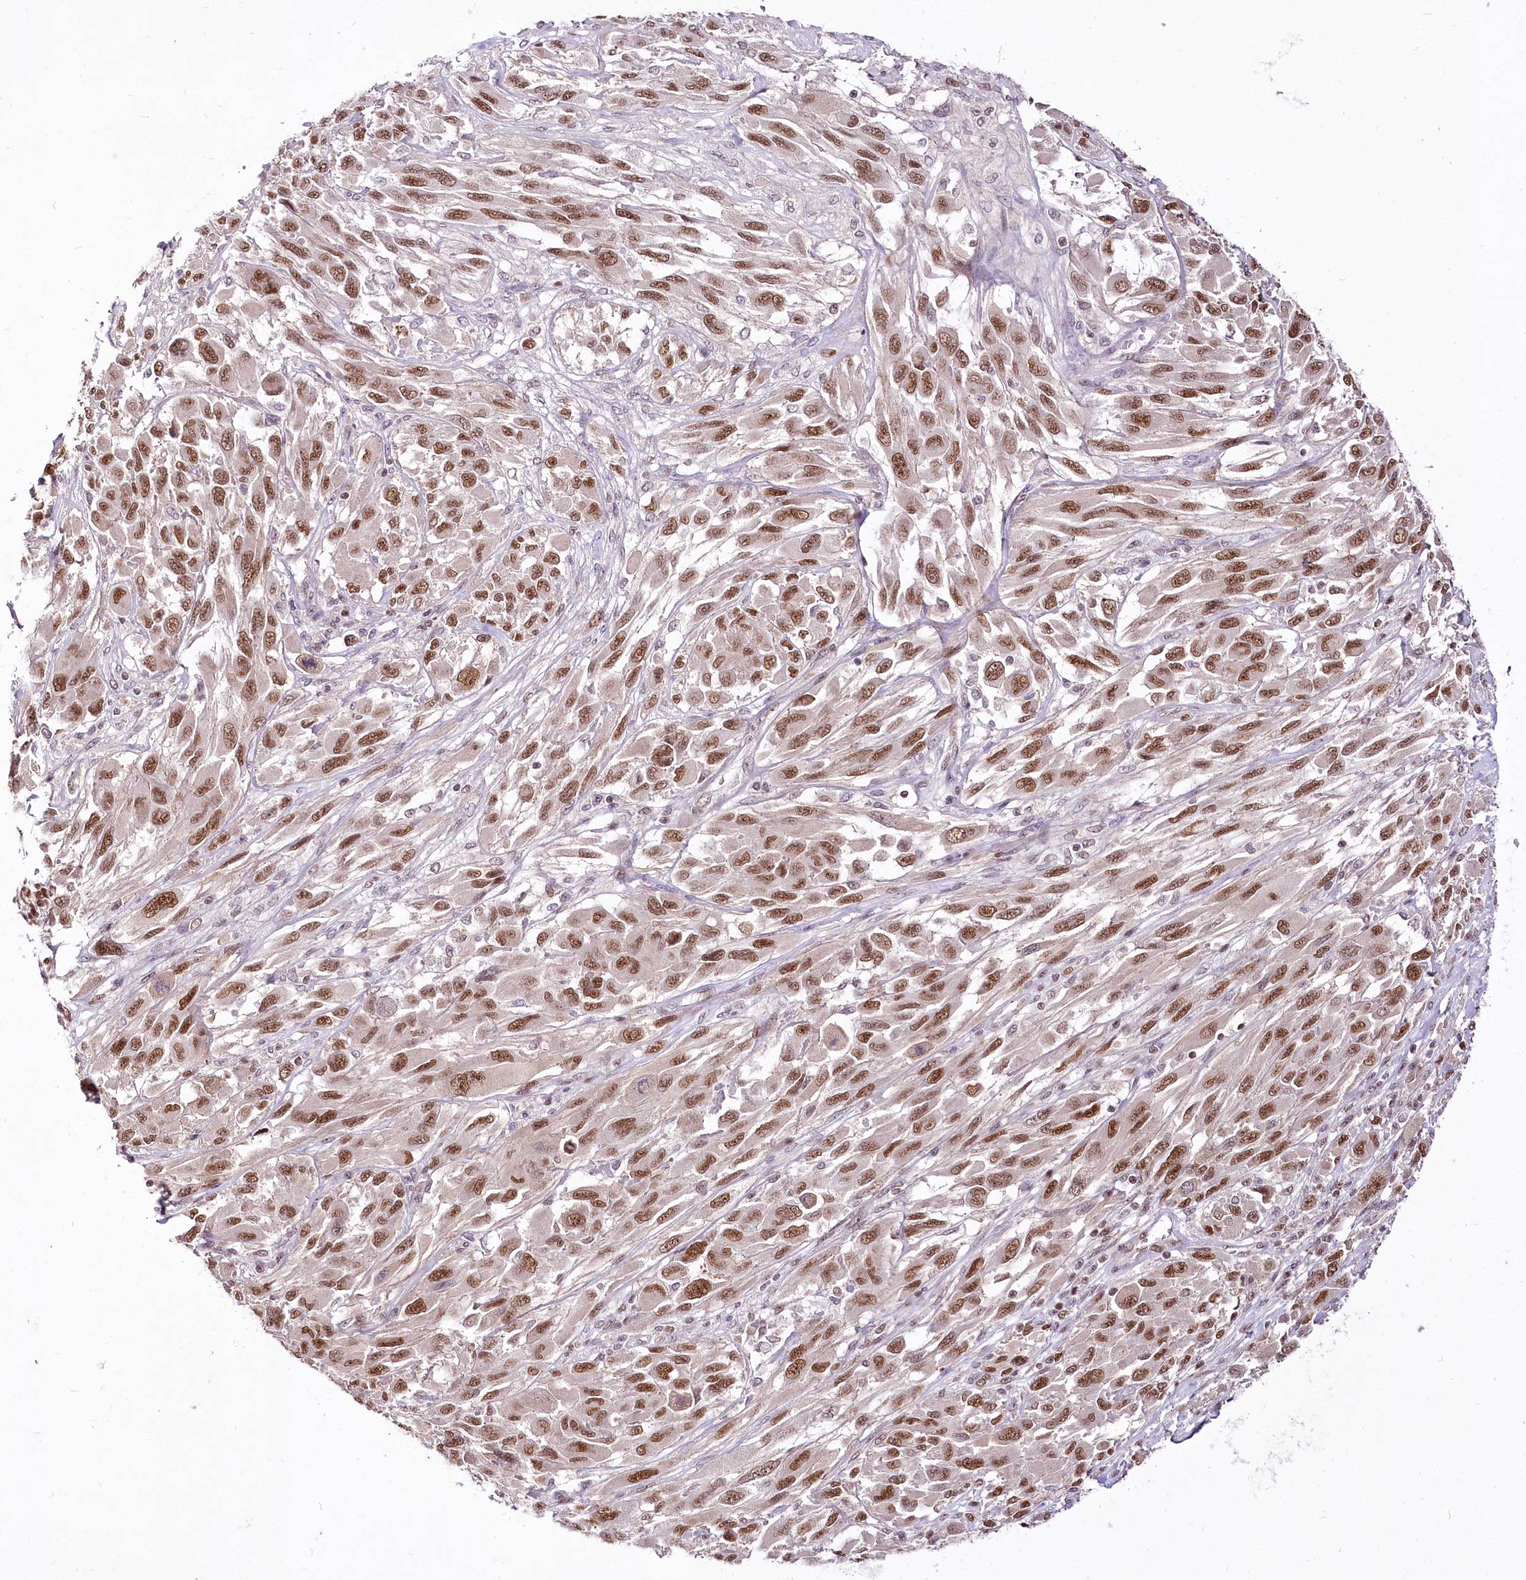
{"staining": {"intensity": "moderate", "quantity": ">75%", "location": "nuclear"}, "tissue": "melanoma", "cell_type": "Tumor cells", "image_type": "cancer", "snomed": [{"axis": "morphology", "description": "Malignant melanoma, NOS"}, {"axis": "topography", "description": "Skin"}], "caption": "This is an image of immunohistochemistry (IHC) staining of malignant melanoma, which shows moderate staining in the nuclear of tumor cells.", "gene": "POLA2", "patient": {"sex": "female", "age": 91}}